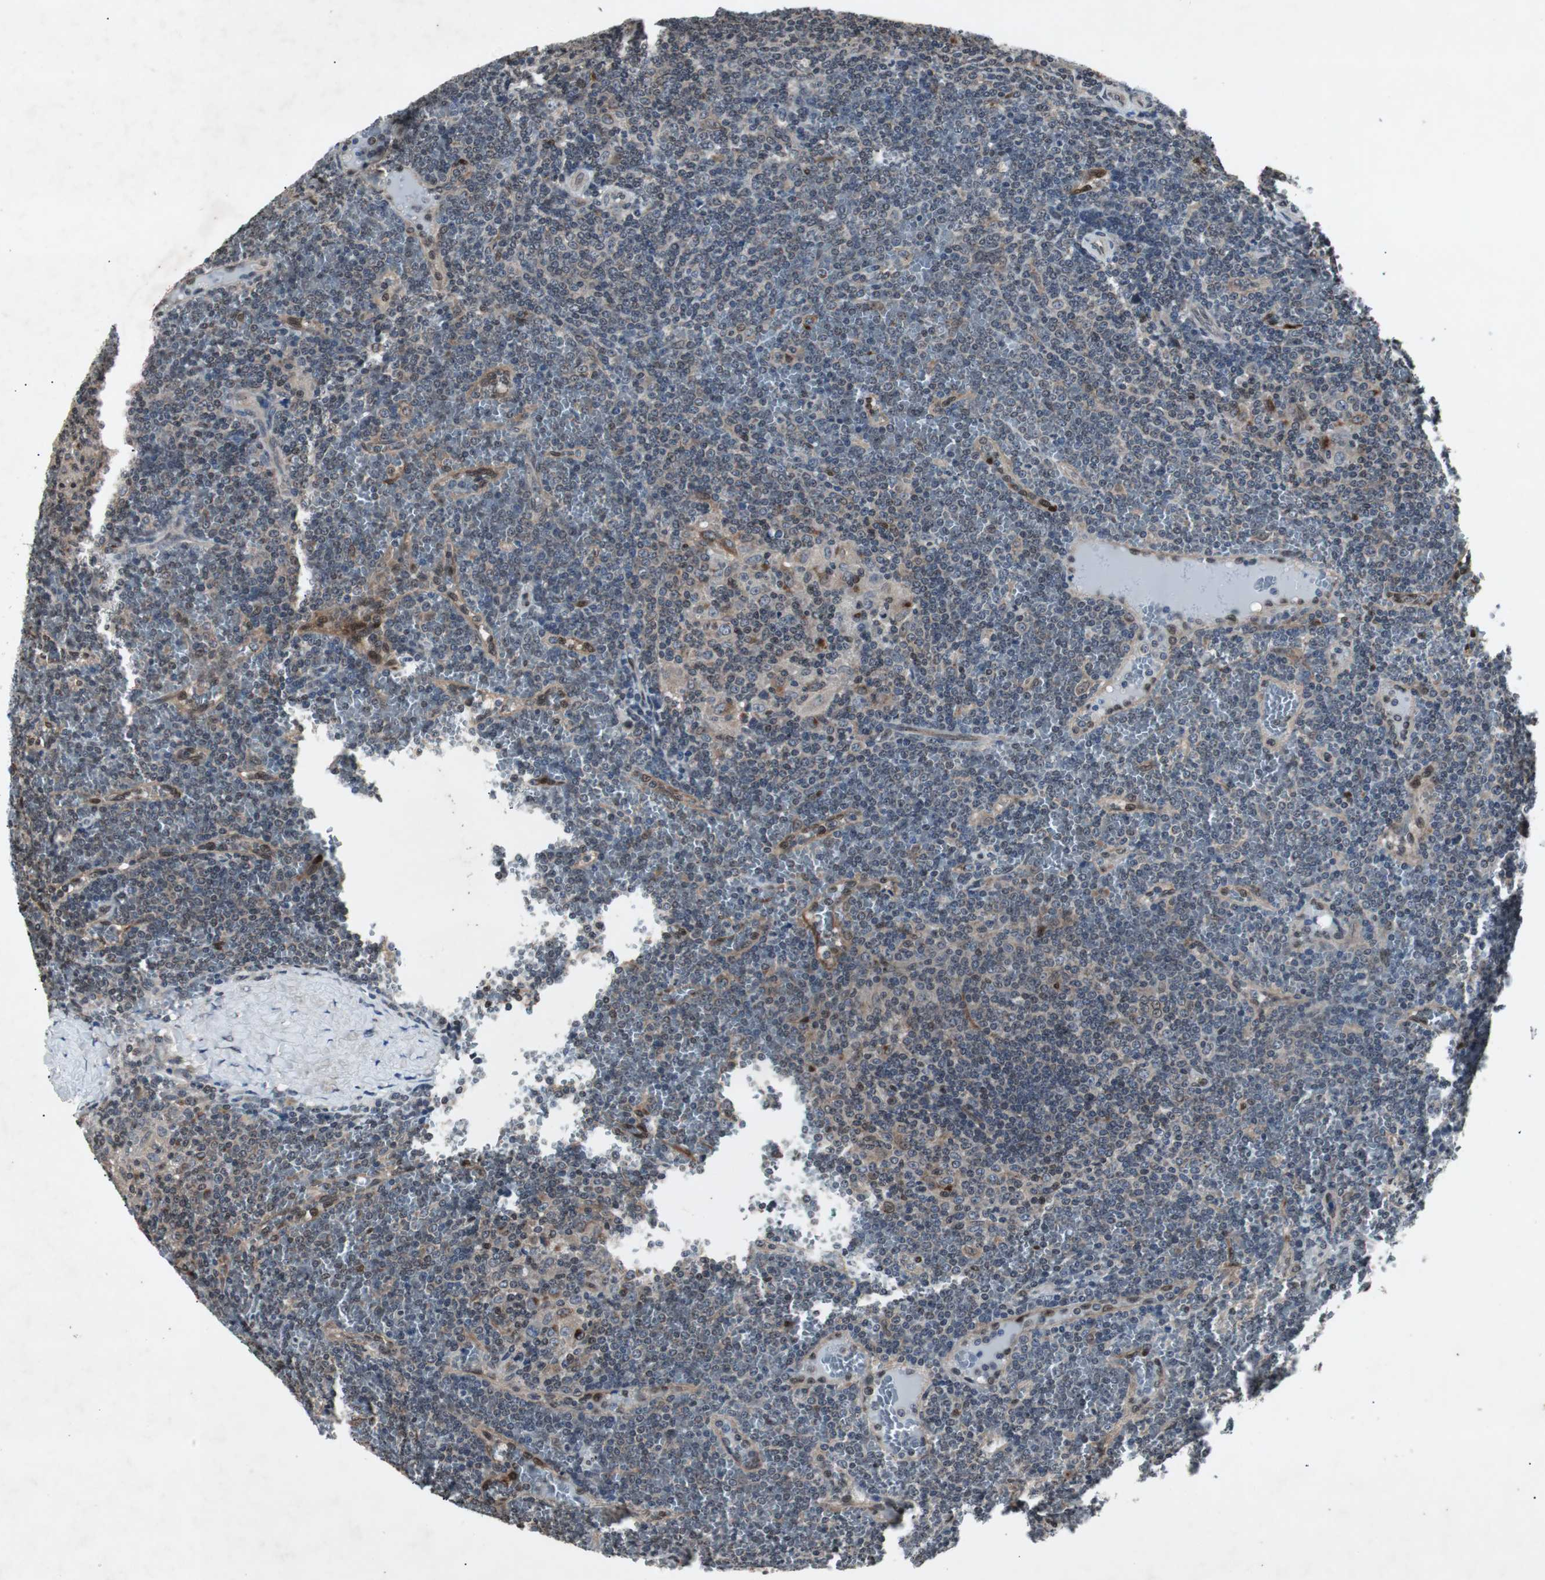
{"staining": {"intensity": "weak", "quantity": "<25%", "location": "cytoplasmic/membranous"}, "tissue": "lymphoma", "cell_type": "Tumor cells", "image_type": "cancer", "snomed": [{"axis": "morphology", "description": "Malignant lymphoma, non-Hodgkin's type, Low grade"}, {"axis": "topography", "description": "Spleen"}], "caption": "This is an immunohistochemistry (IHC) image of human low-grade malignant lymphoma, non-Hodgkin's type. There is no expression in tumor cells.", "gene": "SMAD1", "patient": {"sex": "female", "age": 19}}